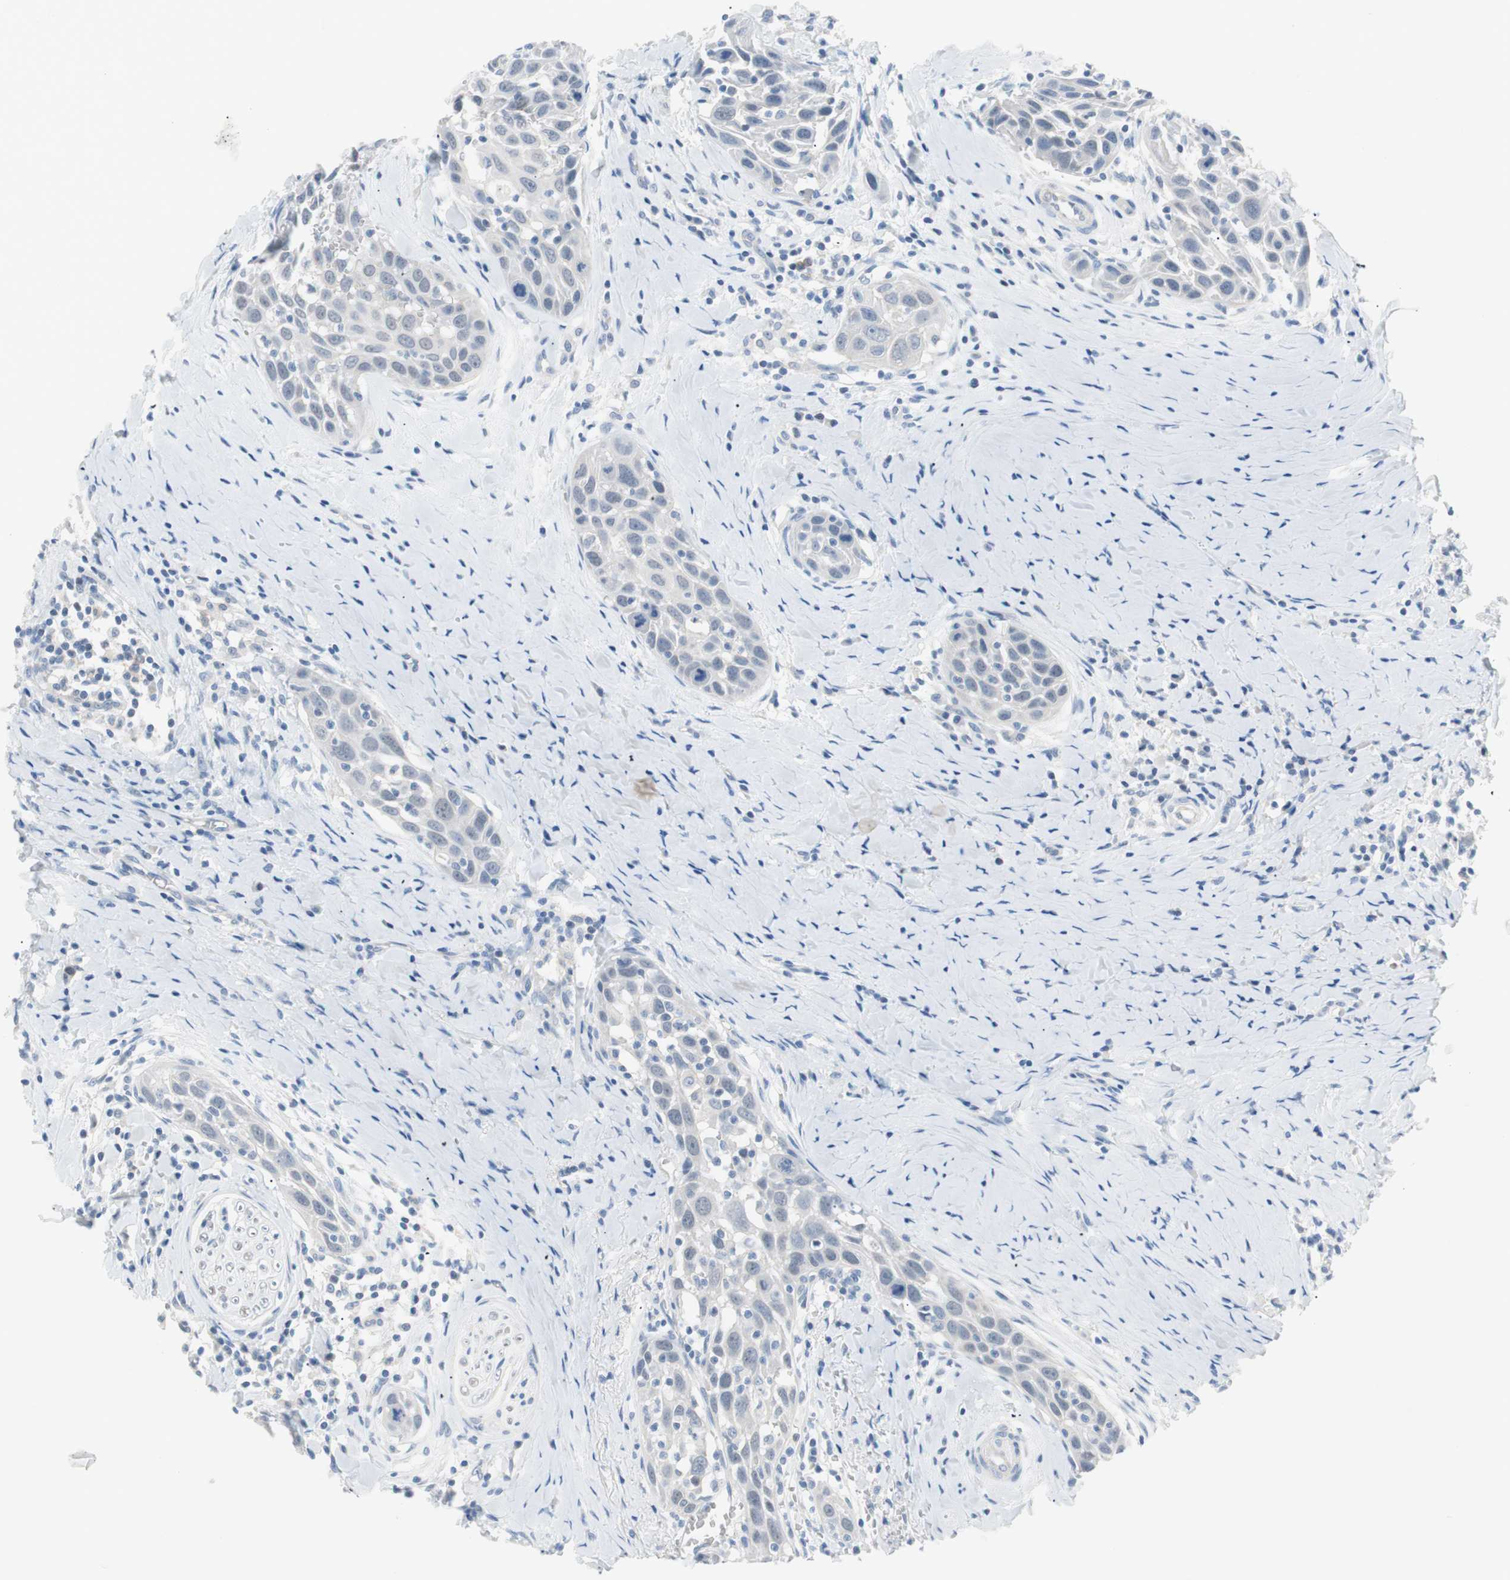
{"staining": {"intensity": "negative", "quantity": "none", "location": "none"}, "tissue": "head and neck cancer", "cell_type": "Tumor cells", "image_type": "cancer", "snomed": [{"axis": "morphology", "description": "Normal tissue, NOS"}, {"axis": "morphology", "description": "Squamous cell carcinoma, NOS"}, {"axis": "topography", "description": "Oral tissue"}, {"axis": "topography", "description": "Head-Neck"}], "caption": "Head and neck squamous cell carcinoma was stained to show a protein in brown. There is no significant positivity in tumor cells.", "gene": "VIL1", "patient": {"sex": "female", "age": 50}}